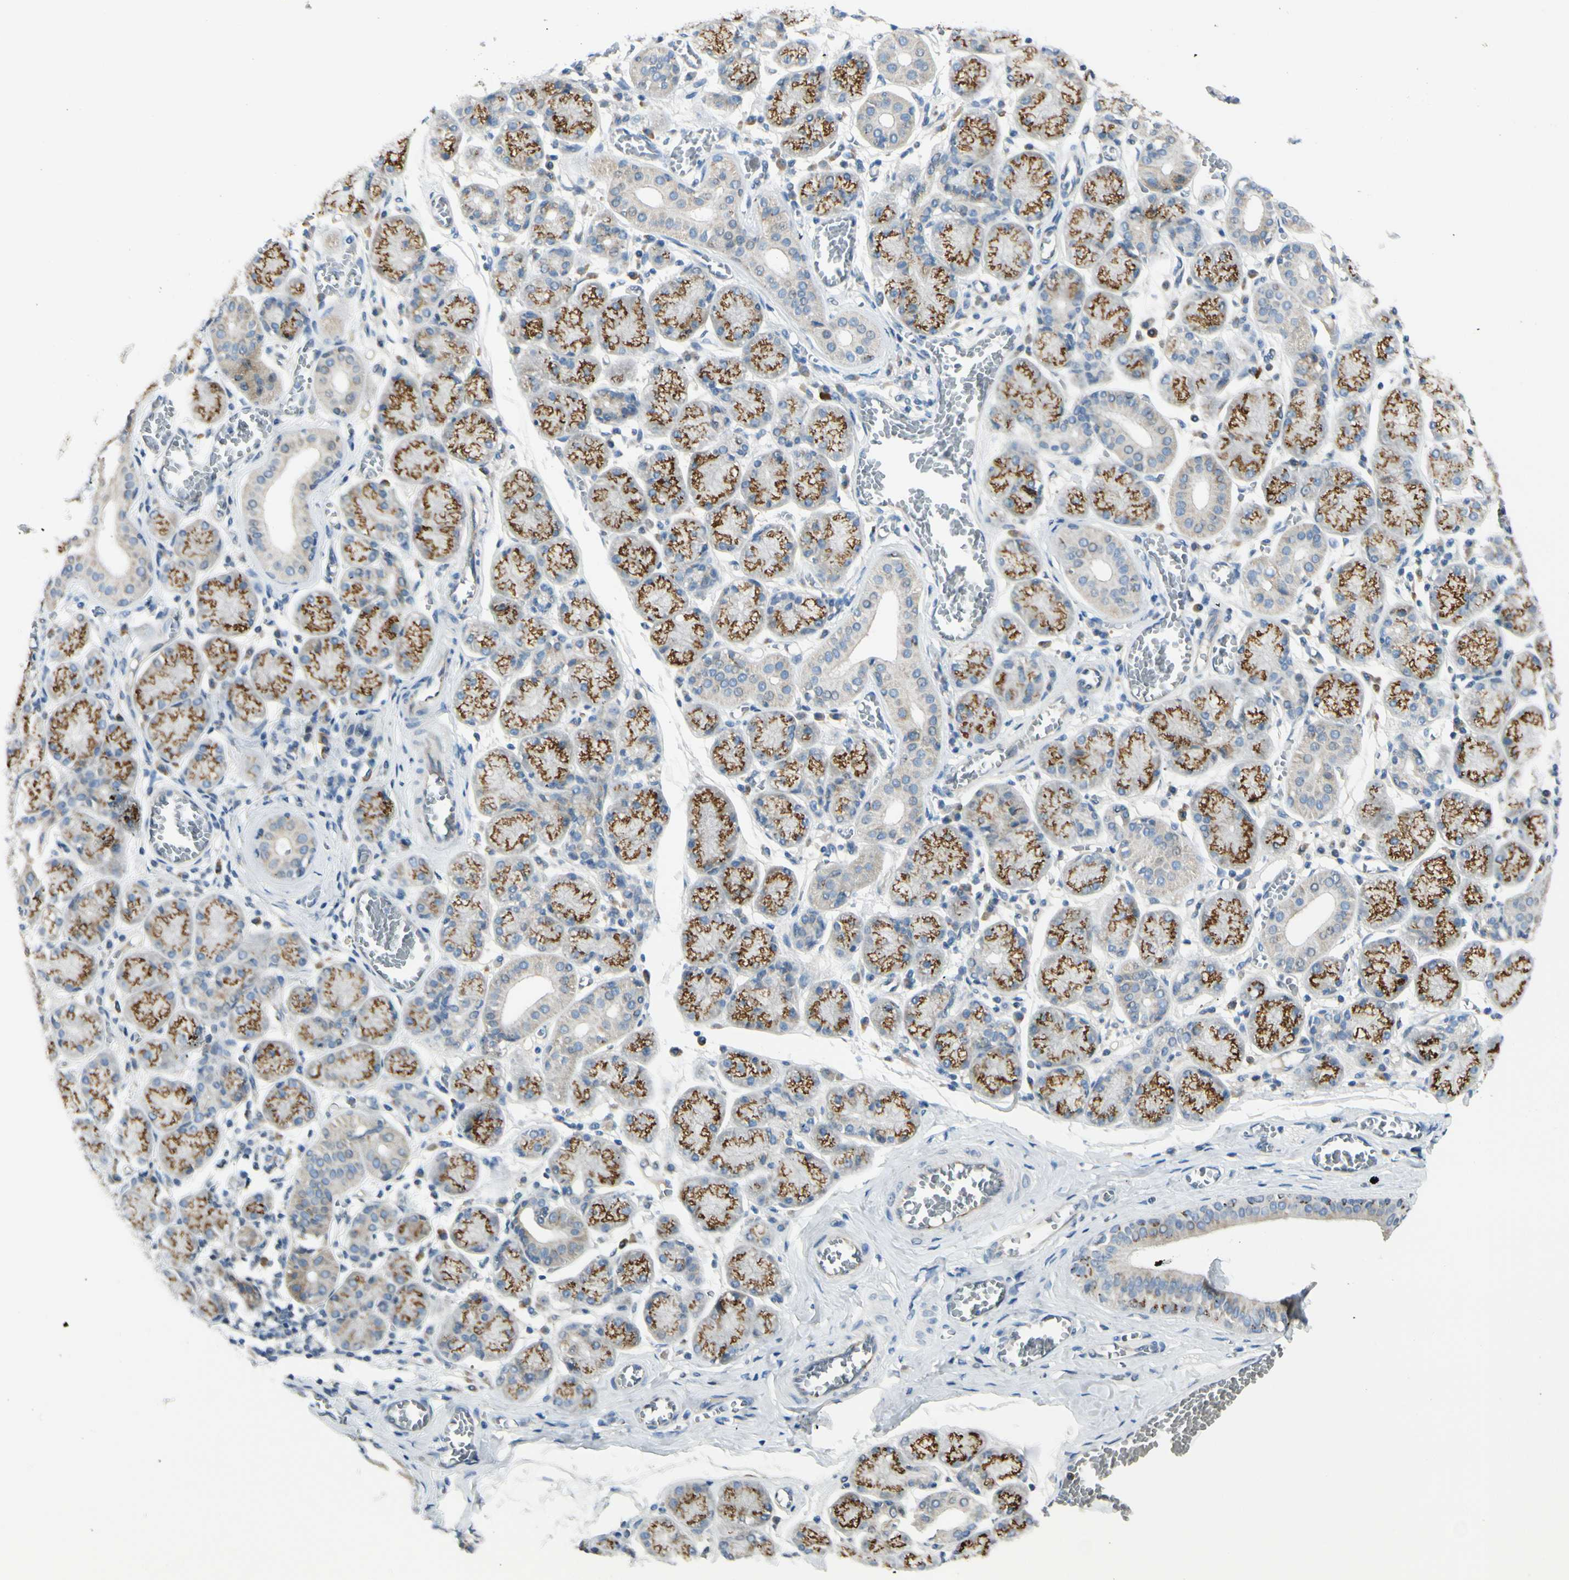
{"staining": {"intensity": "strong", "quantity": ">75%", "location": "cytoplasmic/membranous"}, "tissue": "salivary gland", "cell_type": "Glandular cells", "image_type": "normal", "snomed": [{"axis": "morphology", "description": "Normal tissue, NOS"}, {"axis": "topography", "description": "Salivary gland"}], "caption": "IHC image of unremarkable salivary gland stained for a protein (brown), which reveals high levels of strong cytoplasmic/membranous expression in approximately >75% of glandular cells.", "gene": "GALNT5", "patient": {"sex": "female", "age": 24}}